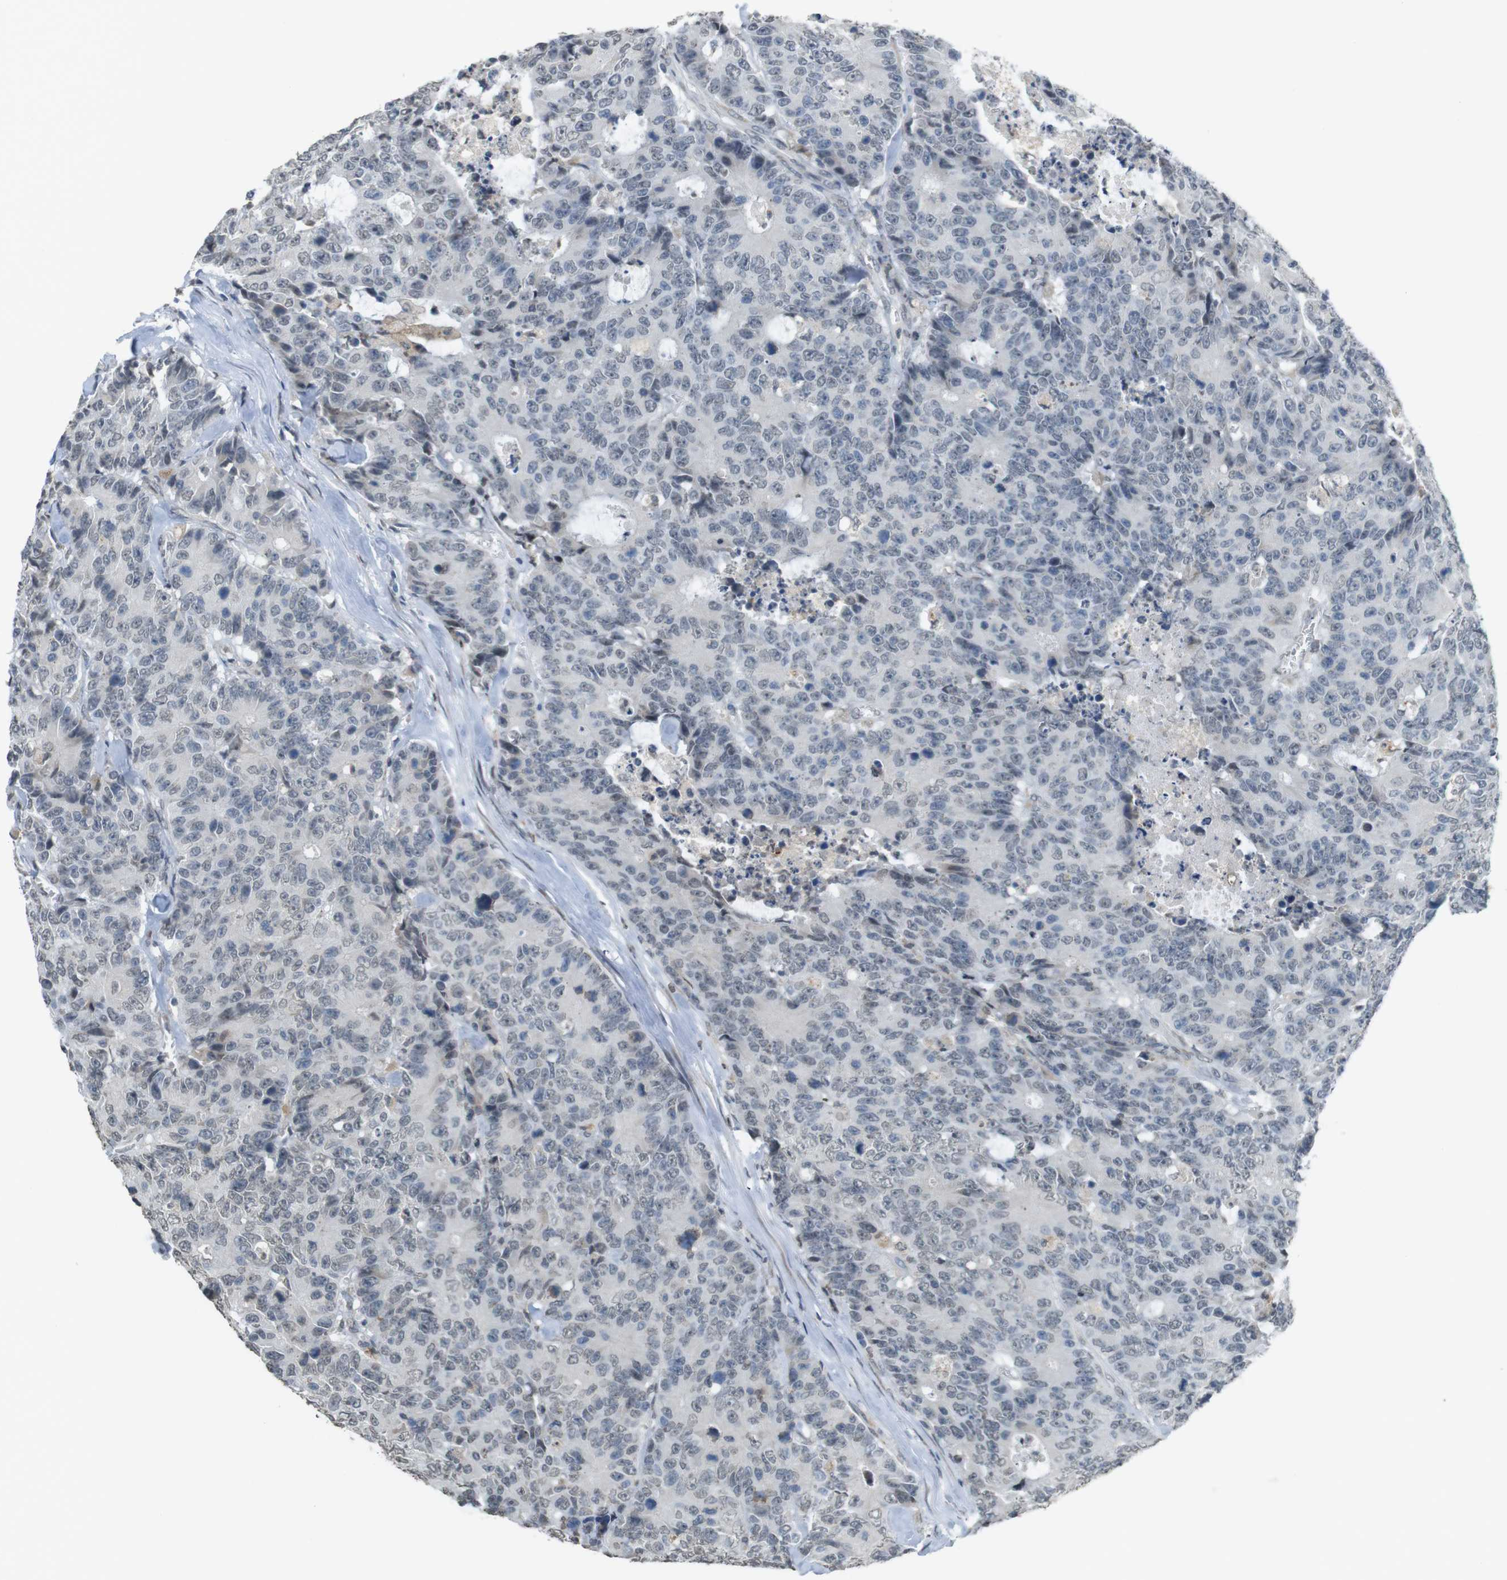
{"staining": {"intensity": "negative", "quantity": "none", "location": "none"}, "tissue": "colorectal cancer", "cell_type": "Tumor cells", "image_type": "cancer", "snomed": [{"axis": "morphology", "description": "Adenocarcinoma, NOS"}, {"axis": "topography", "description": "Colon"}], "caption": "This is a histopathology image of immunohistochemistry (IHC) staining of adenocarcinoma (colorectal), which shows no staining in tumor cells.", "gene": "FZD10", "patient": {"sex": "female", "age": 86}}